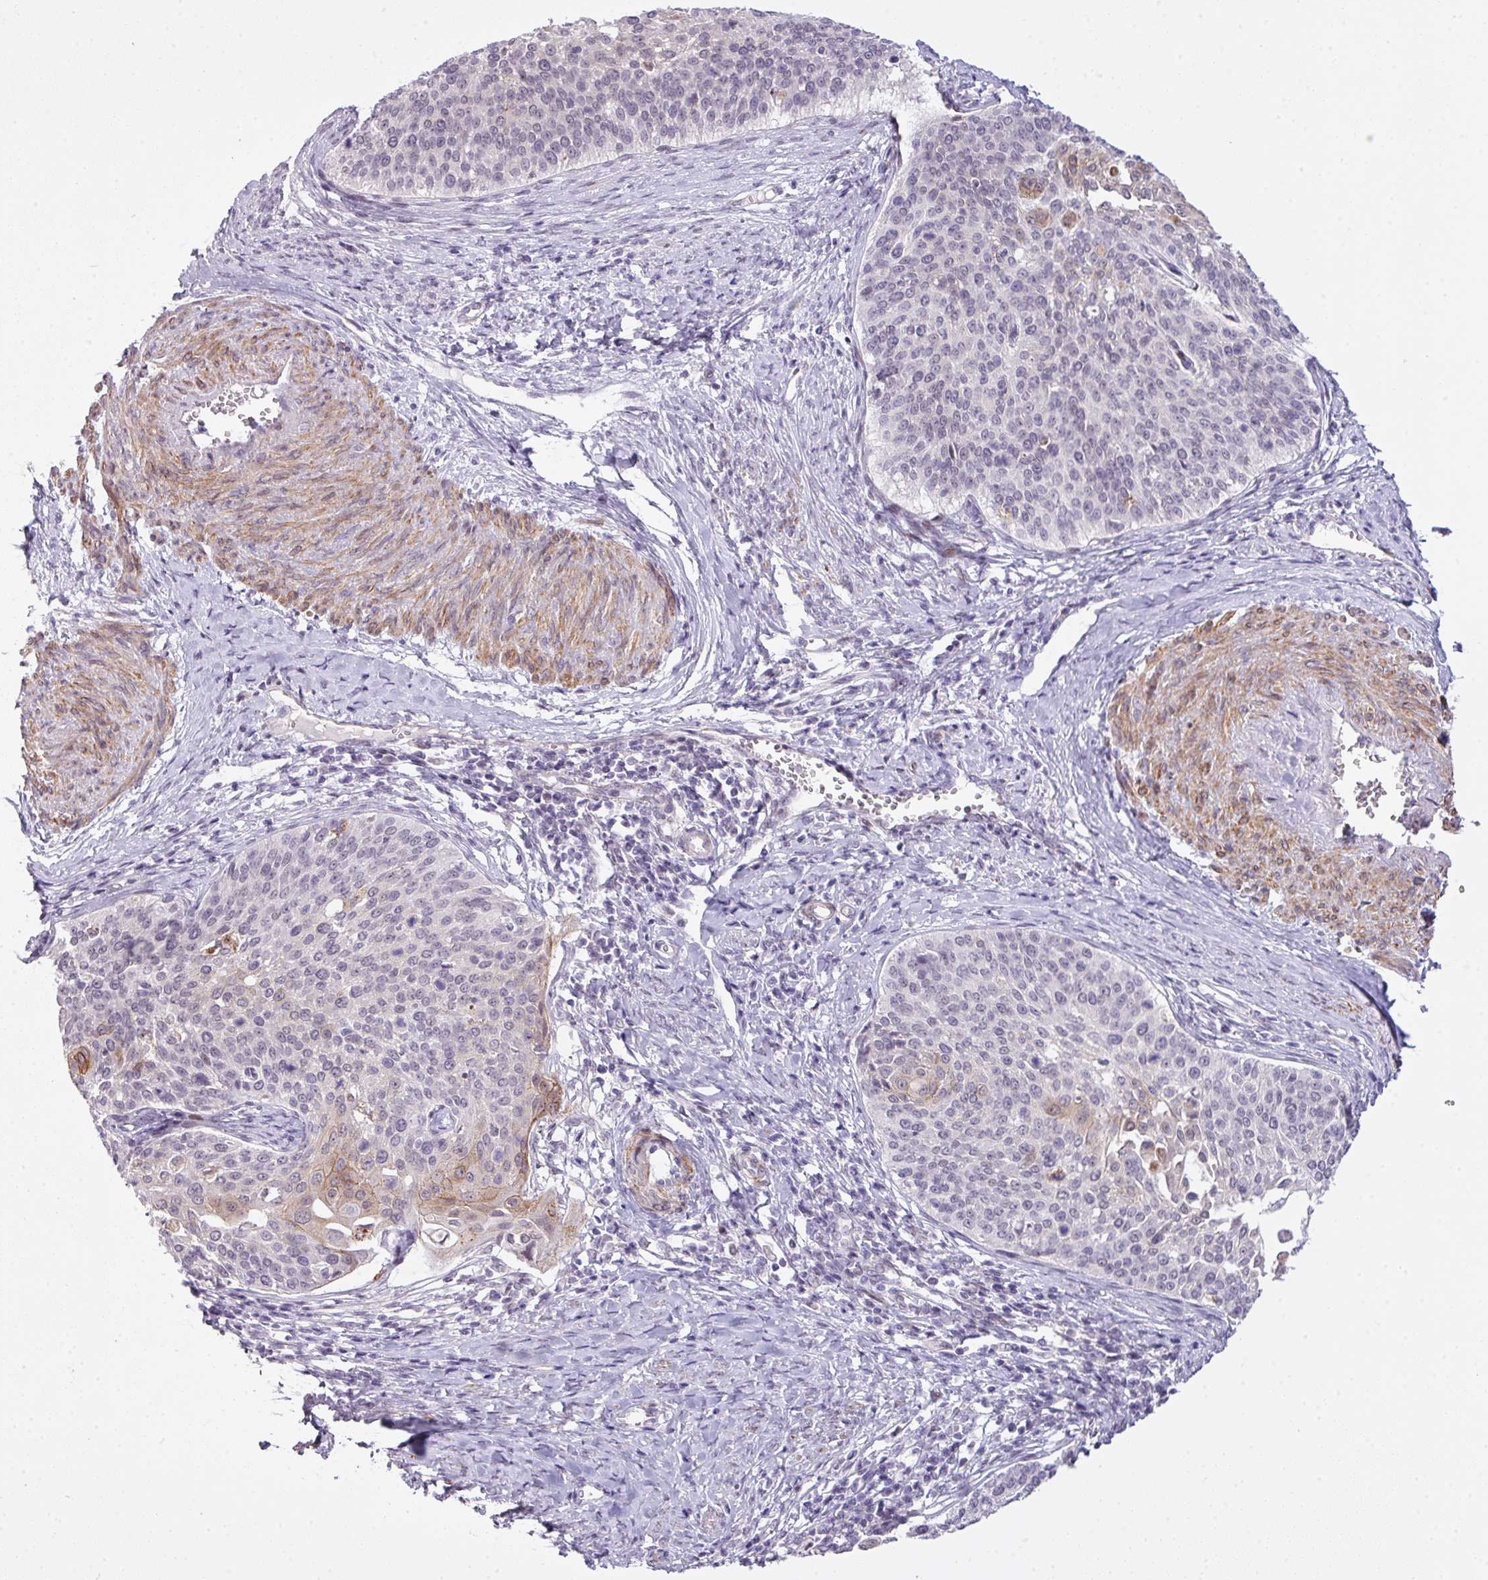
{"staining": {"intensity": "weak", "quantity": "<25%", "location": "cytoplasmic/membranous"}, "tissue": "cervical cancer", "cell_type": "Tumor cells", "image_type": "cancer", "snomed": [{"axis": "morphology", "description": "Squamous cell carcinoma, NOS"}, {"axis": "topography", "description": "Cervix"}], "caption": "Immunohistochemistry (IHC) image of neoplastic tissue: squamous cell carcinoma (cervical) stained with DAB shows no significant protein positivity in tumor cells. The staining is performed using DAB brown chromogen with nuclei counter-stained in using hematoxylin.", "gene": "ZNF688", "patient": {"sex": "female", "age": 44}}